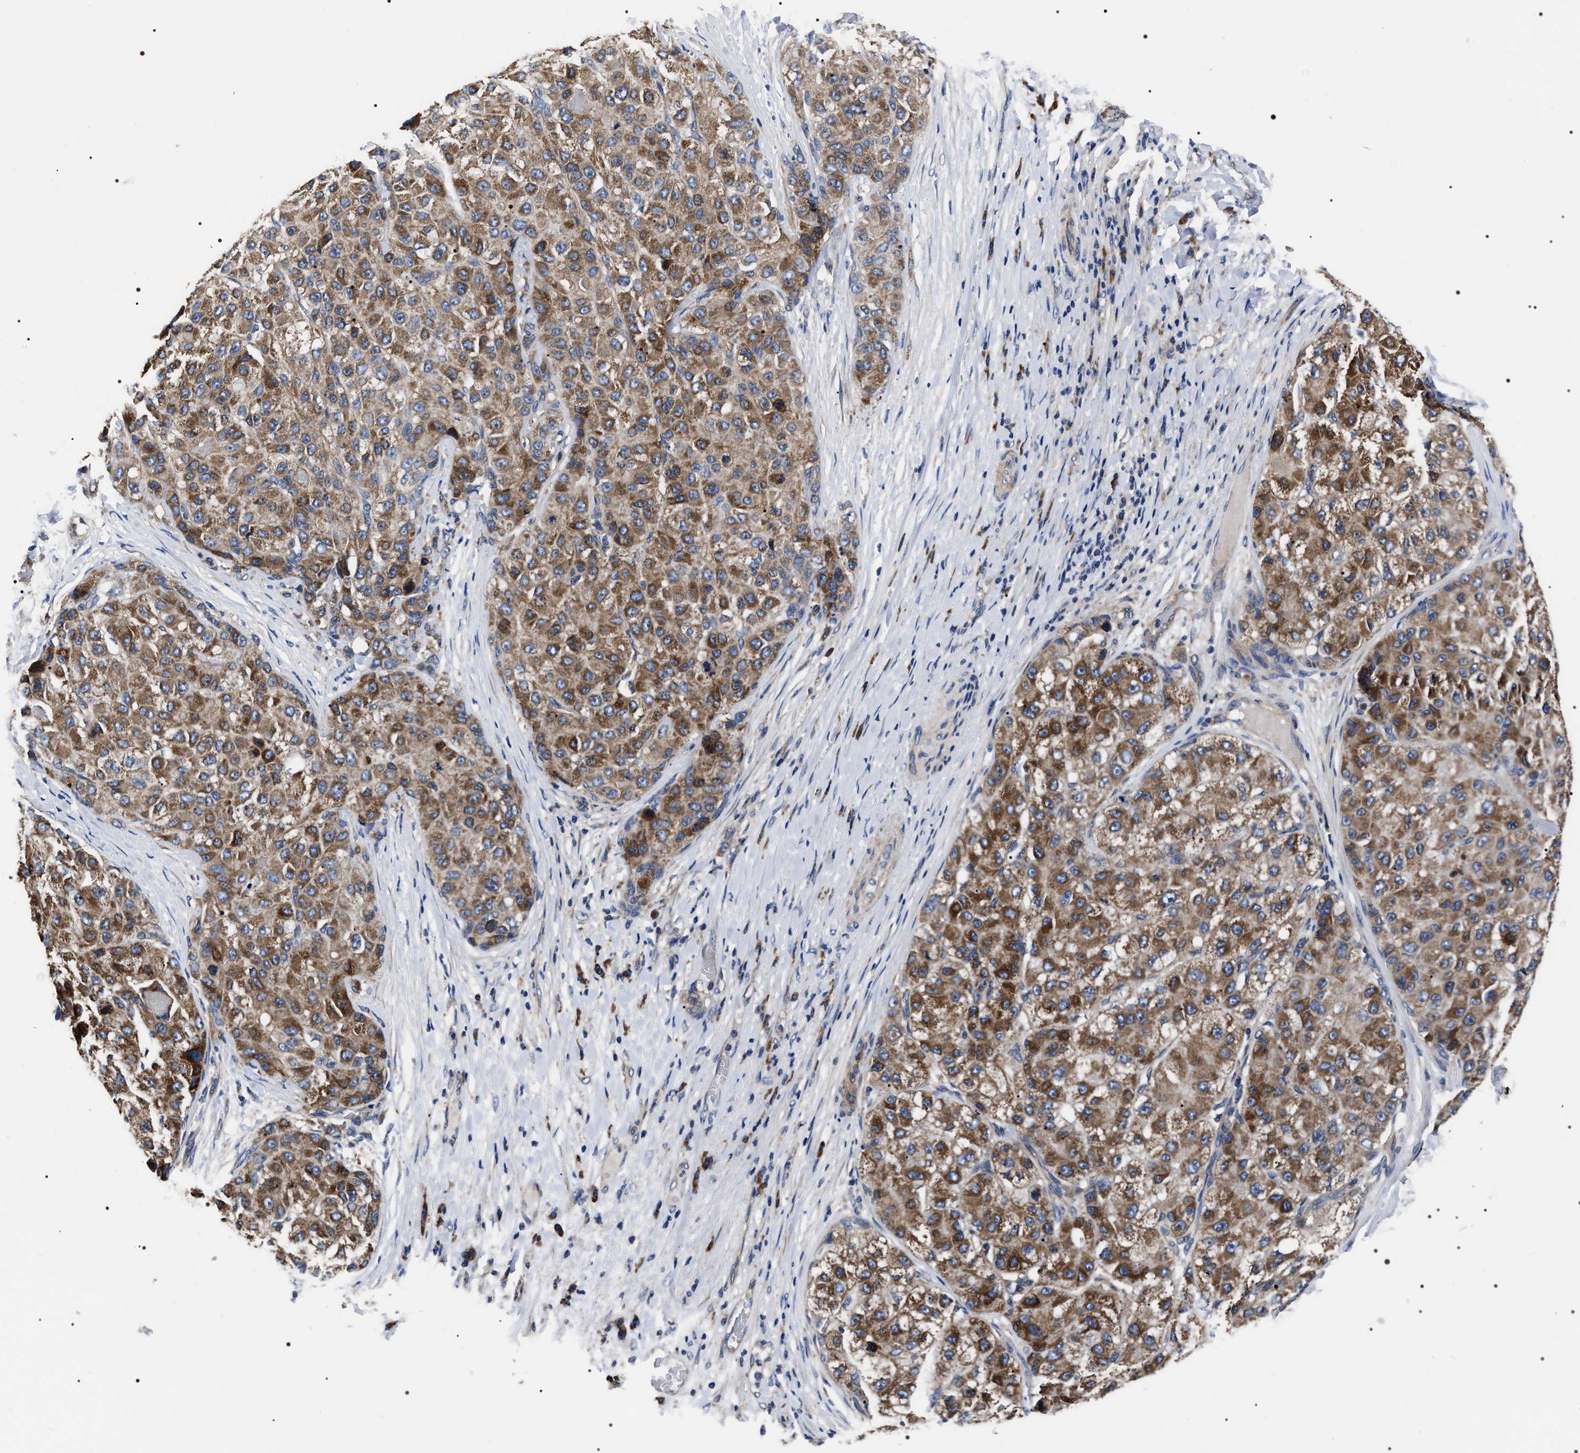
{"staining": {"intensity": "moderate", "quantity": ">75%", "location": "cytoplasmic/membranous"}, "tissue": "liver cancer", "cell_type": "Tumor cells", "image_type": "cancer", "snomed": [{"axis": "morphology", "description": "Carcinoma, Hepatocellular, NOS"}, {"axis": "topography", "description": "Liver"}], "caption": "The image demonstrates a brown stain indicating the presence of a protein in the cytoplasmic/membranous of tumor cells in hepatocellular carcinoma (liver).", "gene": "MIS18A", "patient": {"sex": "male", "age": 80}}